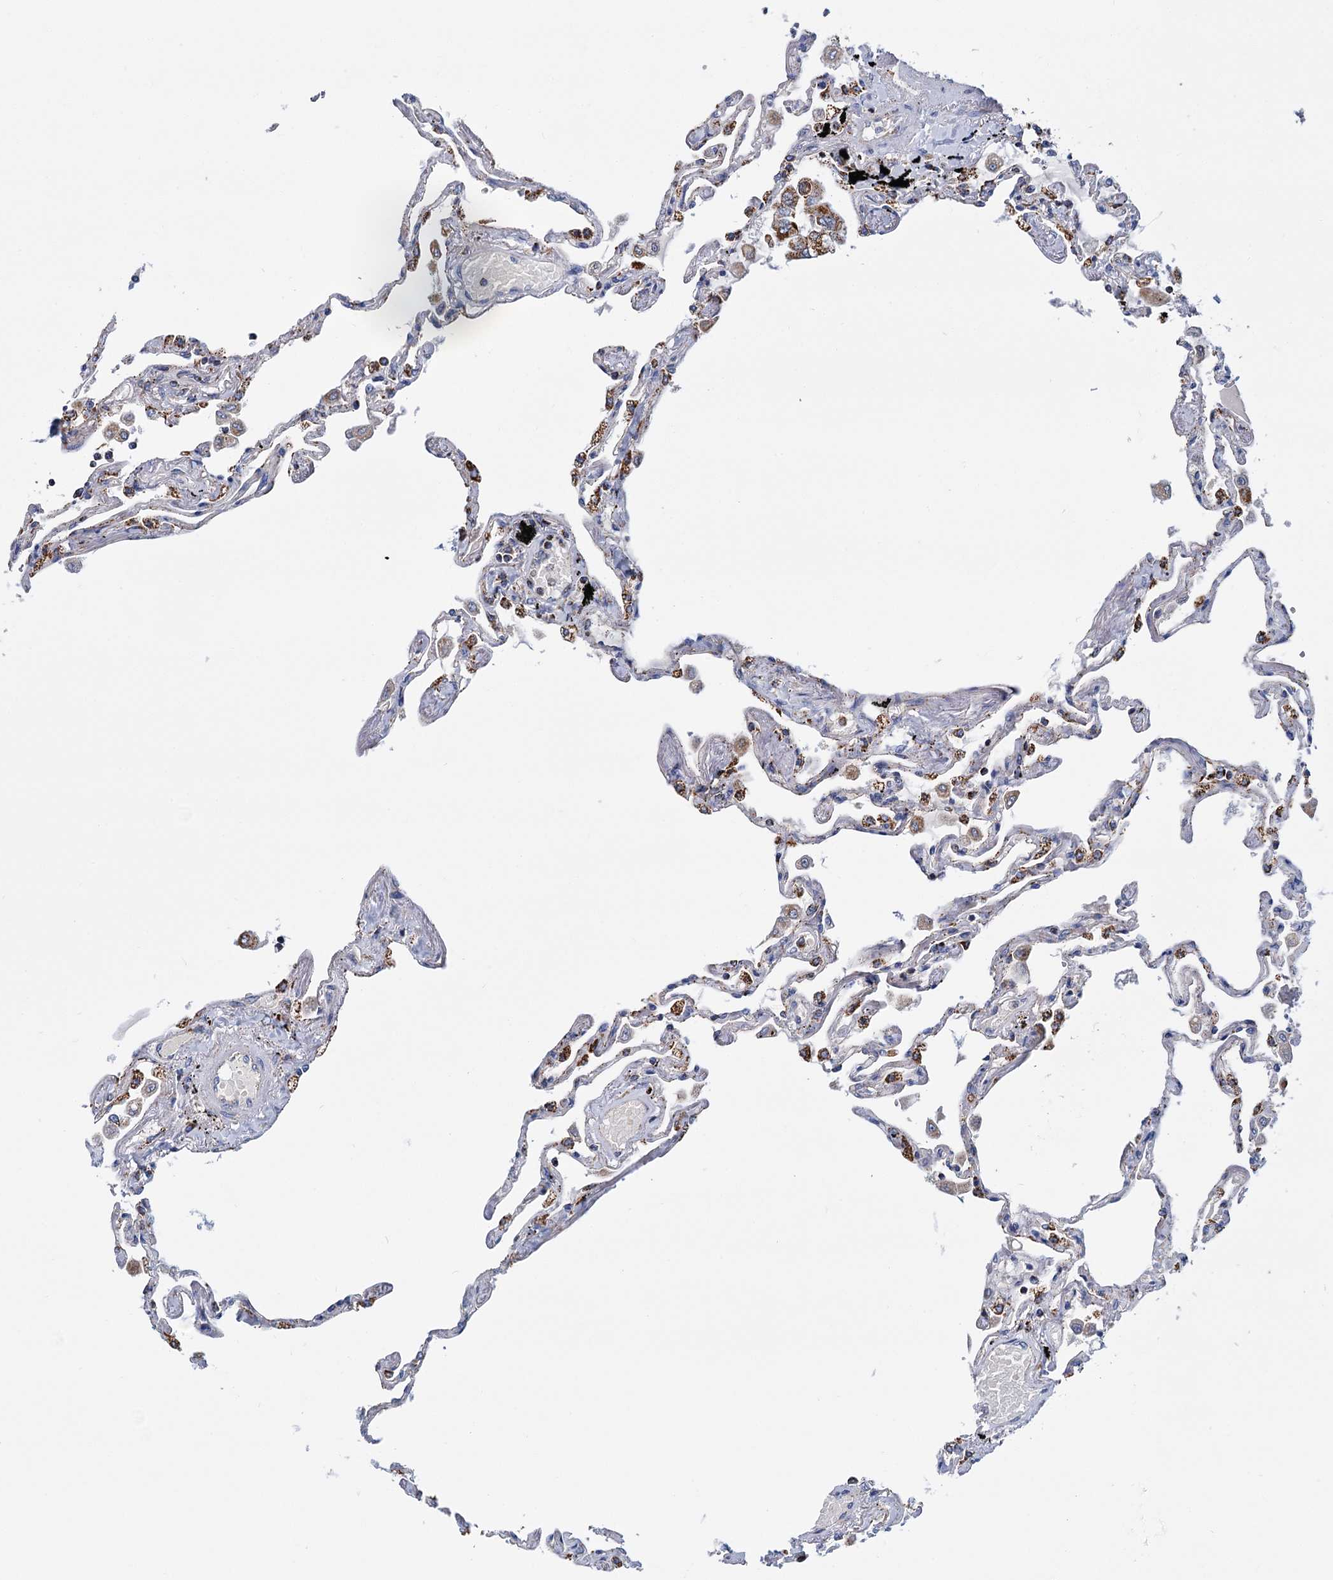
{"staining": {"intensity": "strong", "quantity": "25%-75%", "location": "cytoplasmic/membranous"}, "tissue": "lung", "cell_type": "Alveolar cells", "image_type": "normal", "snomed": [{"axis": "morphology", "description": "Normal tissue, NOS"}, {"axis": "topography", "description": "Lung"}], "caption": "The photomicrograph shows immunohistochemical staining of benign lung. There is strong cytoplasmic/membranous staining is seen in about 25%-75% of alveolar cells.", "gene": "CCP110", "patient": {"sex": "female", "age": 67}}